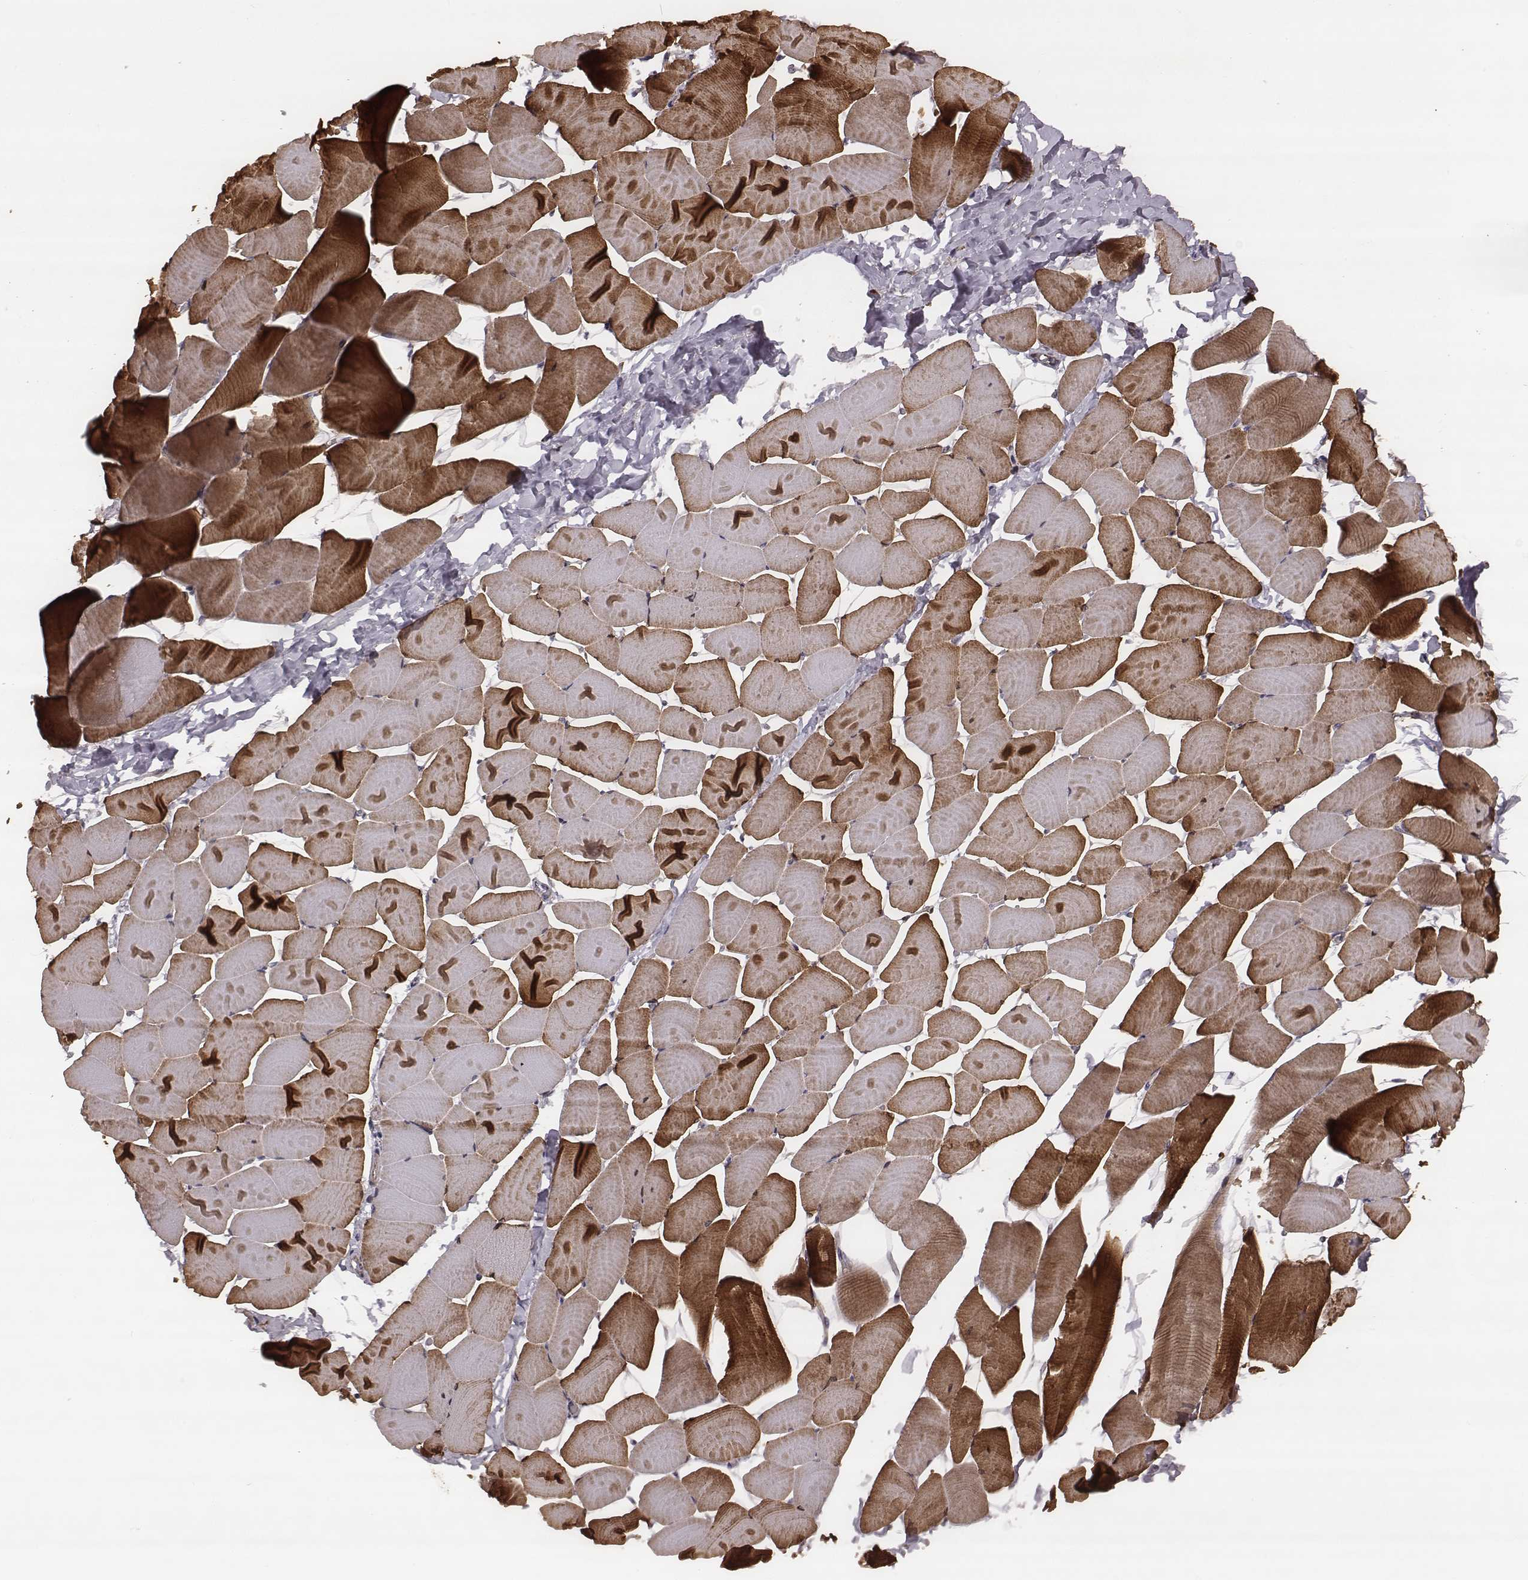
{"staining": {"intensity": "moderate", "quantity": "25%-75%", "location": "cytoplasmic/membranous"}, "tissue": "skeletal muscle", "cell_type": "Myocytes", "image_type": "normal", "snomed": [{"axis": "morphology", "description": "Normal tissue, NOS"}, {"axis": "topography", "description": "Skeletal muscle"}], "caption": "Immunohistochemical staining of unremarkable human skeletal muscle exhibits moderate cytoplasmic/membranous protein staining in approximately 25%-75% of myocytes. The staining was performed using DAB (3,3'-diaminobenzidine) to visualize the protein expression in brown, while the nuclei were stained in blue with hematoxylin (Magnification: 20x).", "gene": "ZDHHC21", "patient": {"sex": "male", "age": 25}}